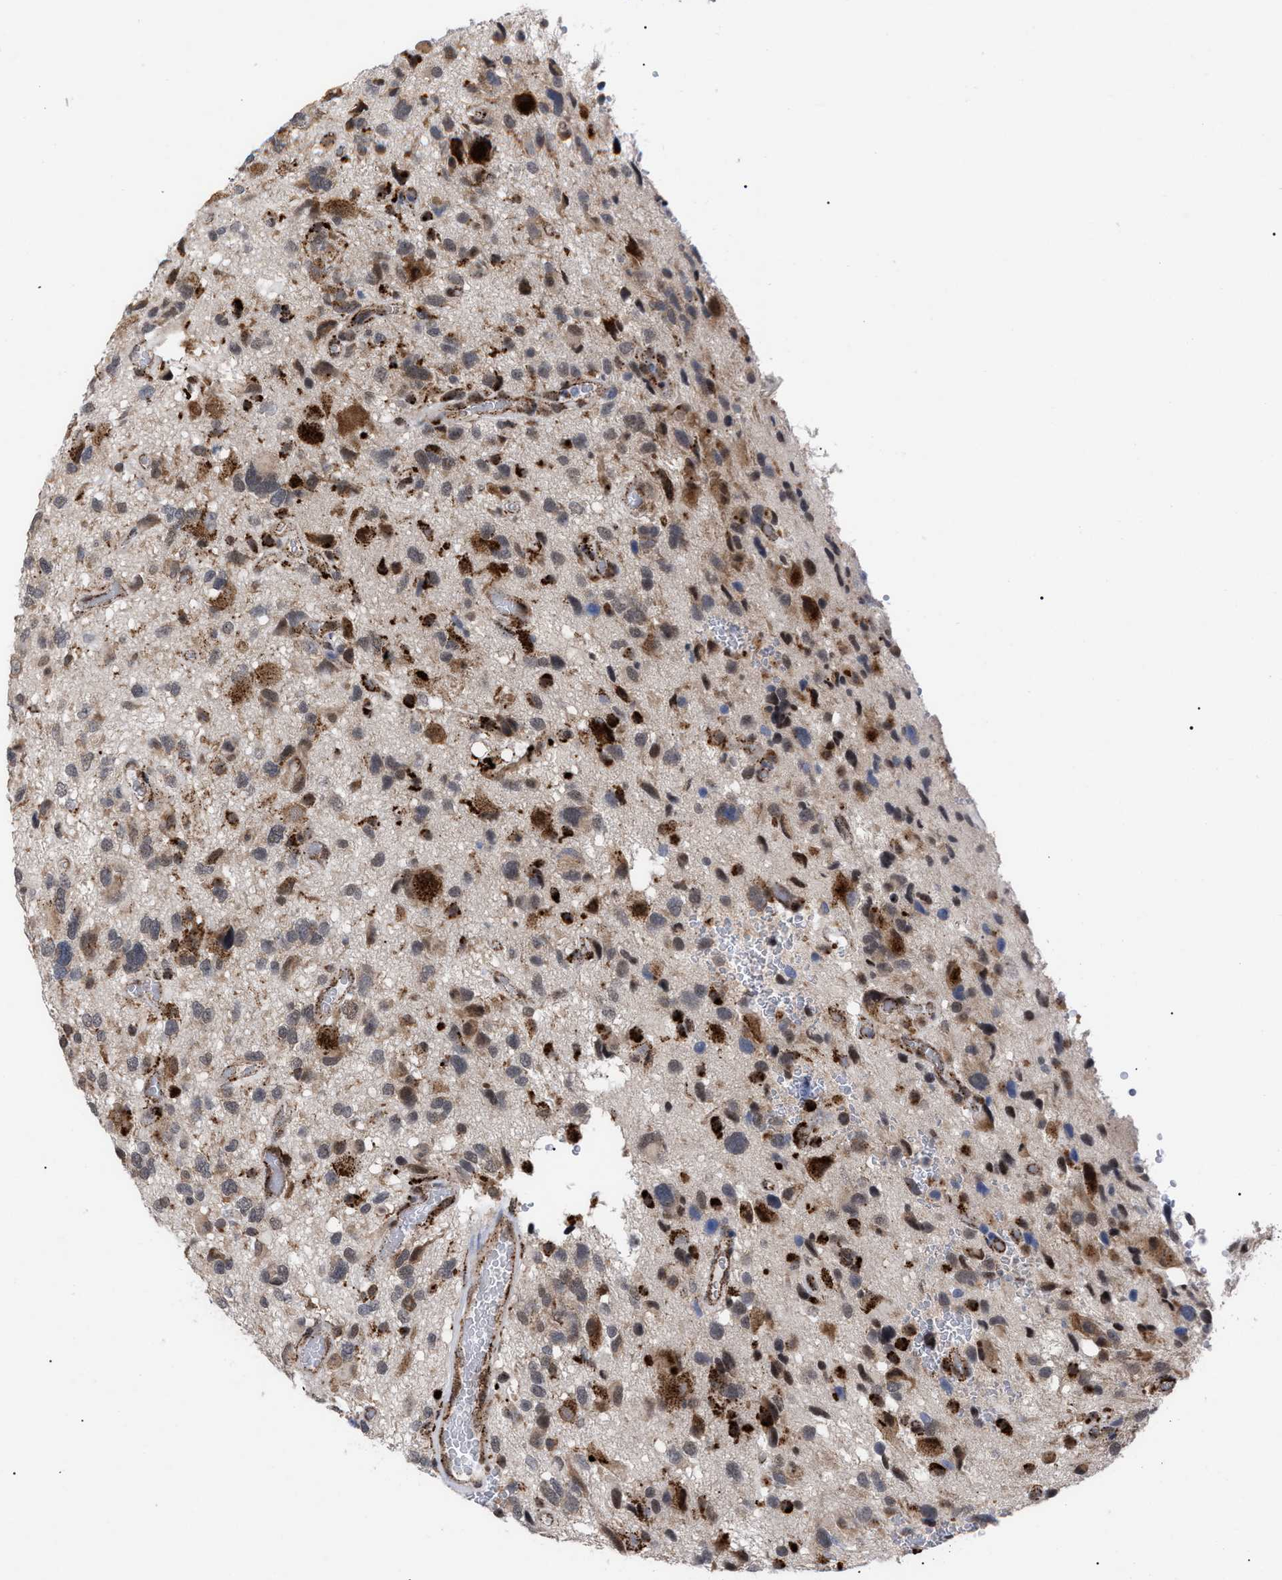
{"staining": {"intensity": "moderate", "quantity": "<25%", "location": "cytoplasmic/membranous"}, "tissue": "glioma", "cell_type": "Tumor cells", "image_type": "cancer", "snomed": [{"axis": "morphology", "description": "Glioma, malignant, High grade"}, {"axis": "topography", "description": "Brain"}], "caption": "Glioma tissue demonstrates moderate cytoplasmic/membranous positivity in approximately <25% of tumor cells", "gene": "UPF1", "patient": {"sex": "male", "age": 33}}